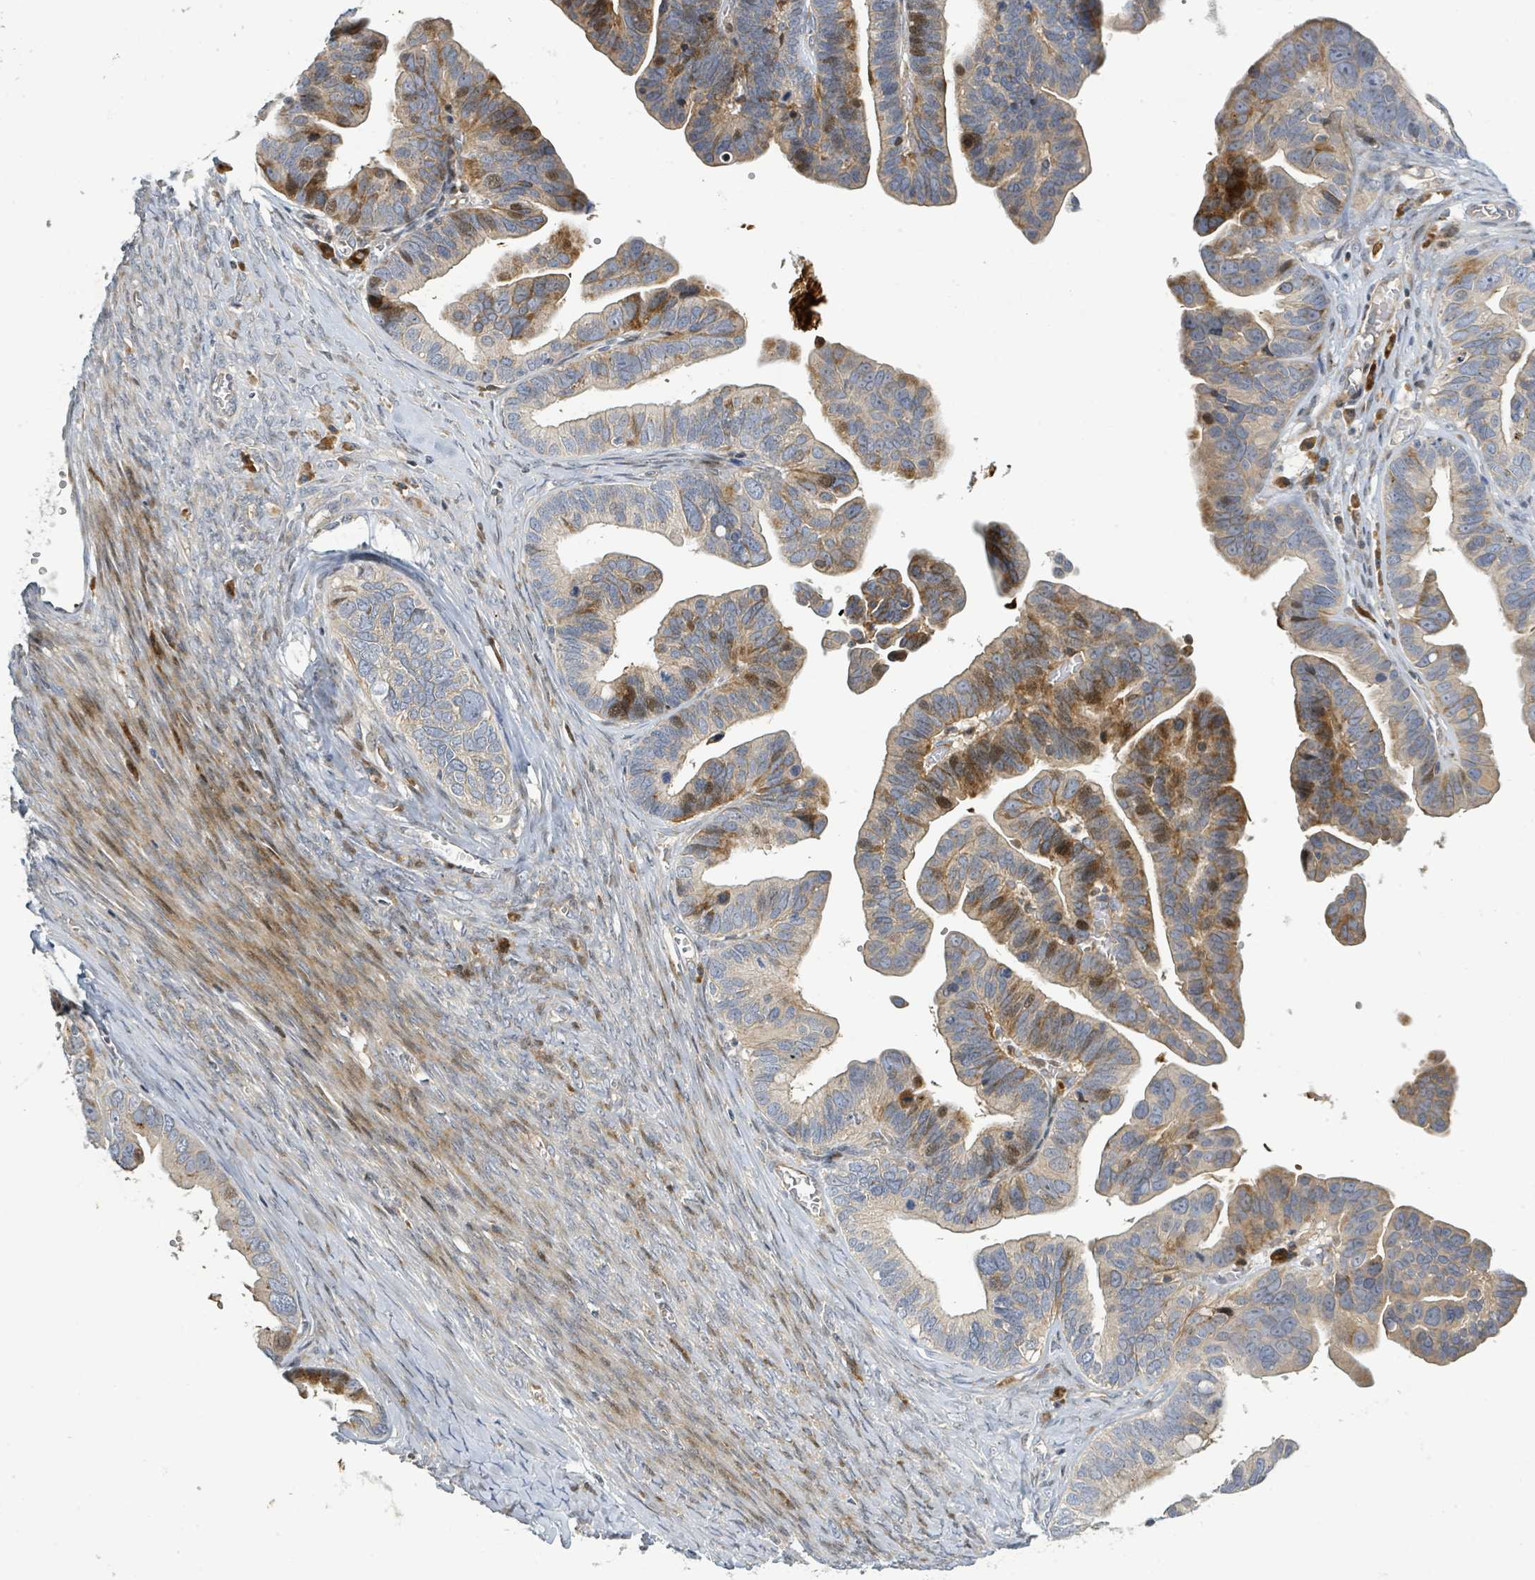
{"staining": {"intensity": "moderate", "quantity": "<25%", "location": "cytoplasmic/membranous,nuclear"}, "tissue": "ovarian cancer", "cell_type": "Tumor cells", "image_type": "cancer", "snomed": [{"axis": "morphology", "description": "Cystadenocarcinoma, serous, NOS"}, {"axis": "topography", "description": "Ovary"}], "caption": "Ovarian cancer (serous cystadenocarcinoma) stained for a protein (brown) reveals moderate cytoplasmic/membranous and nuclear positive expression in approximately <25% of tumor cells.", "gene": "CFAP210", "patient": {"sex": "female", "age": 56}}